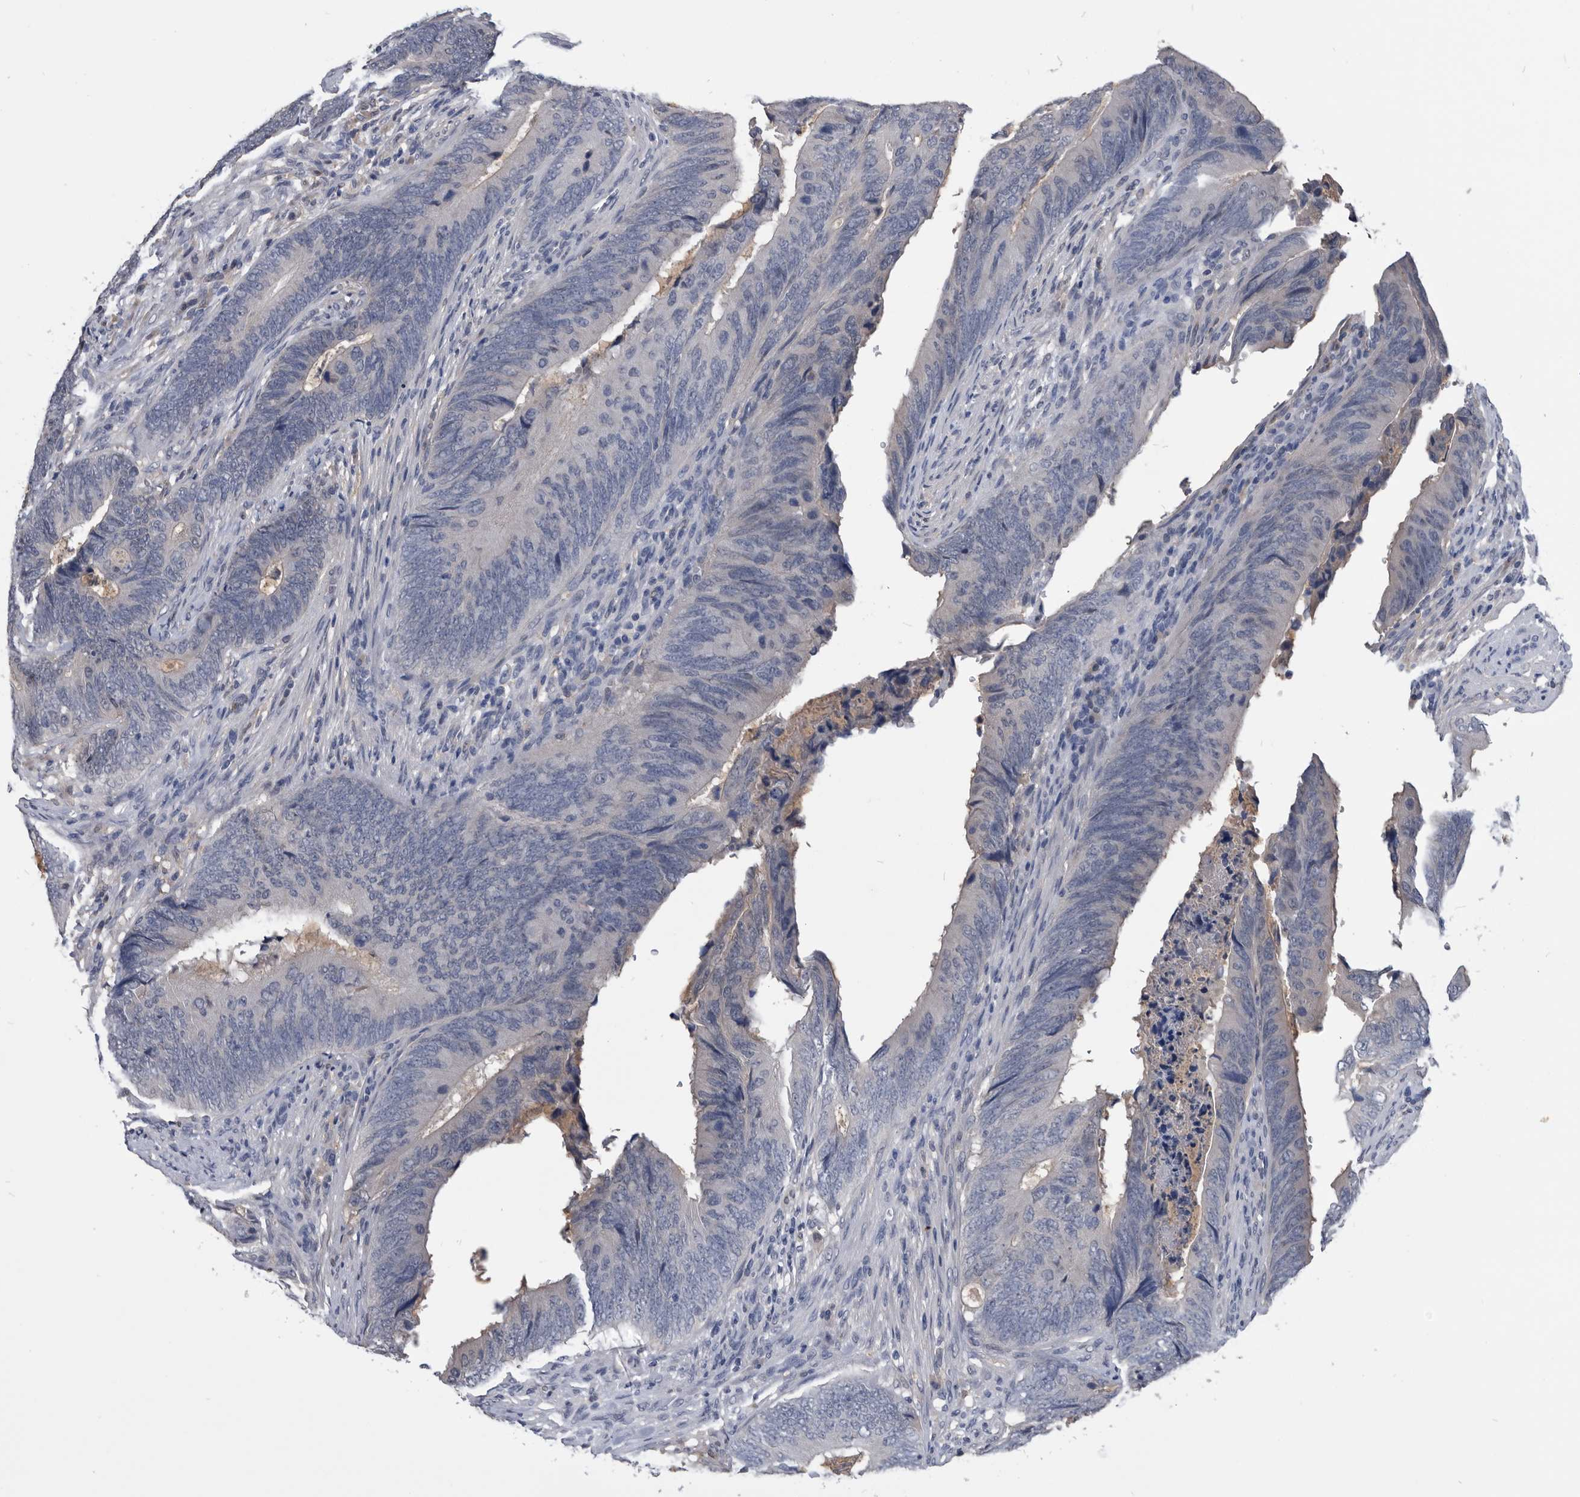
{"staining": {"intensity": "negative", "quantity": "none", "location": "none"}, "tissue": "colorectal cancer", "cell_type": "Tumor cells", "image_type": "cancer", "snomed": [{"axis": "morphology", "description": "Normal tissue, NOS"}, {"axis": "morphology", "description": "Adenocarcinoma, NOS"}, {"axis": "topography", "description": "Colon"}], "caption": "Tumor cells are negative for brown protein staining in colorectal adenocarcinoma. (IHC, brightfield microscopy, high magnification).", "gene": "PDXK", "patient": {"sex": "male", "age": 56}}